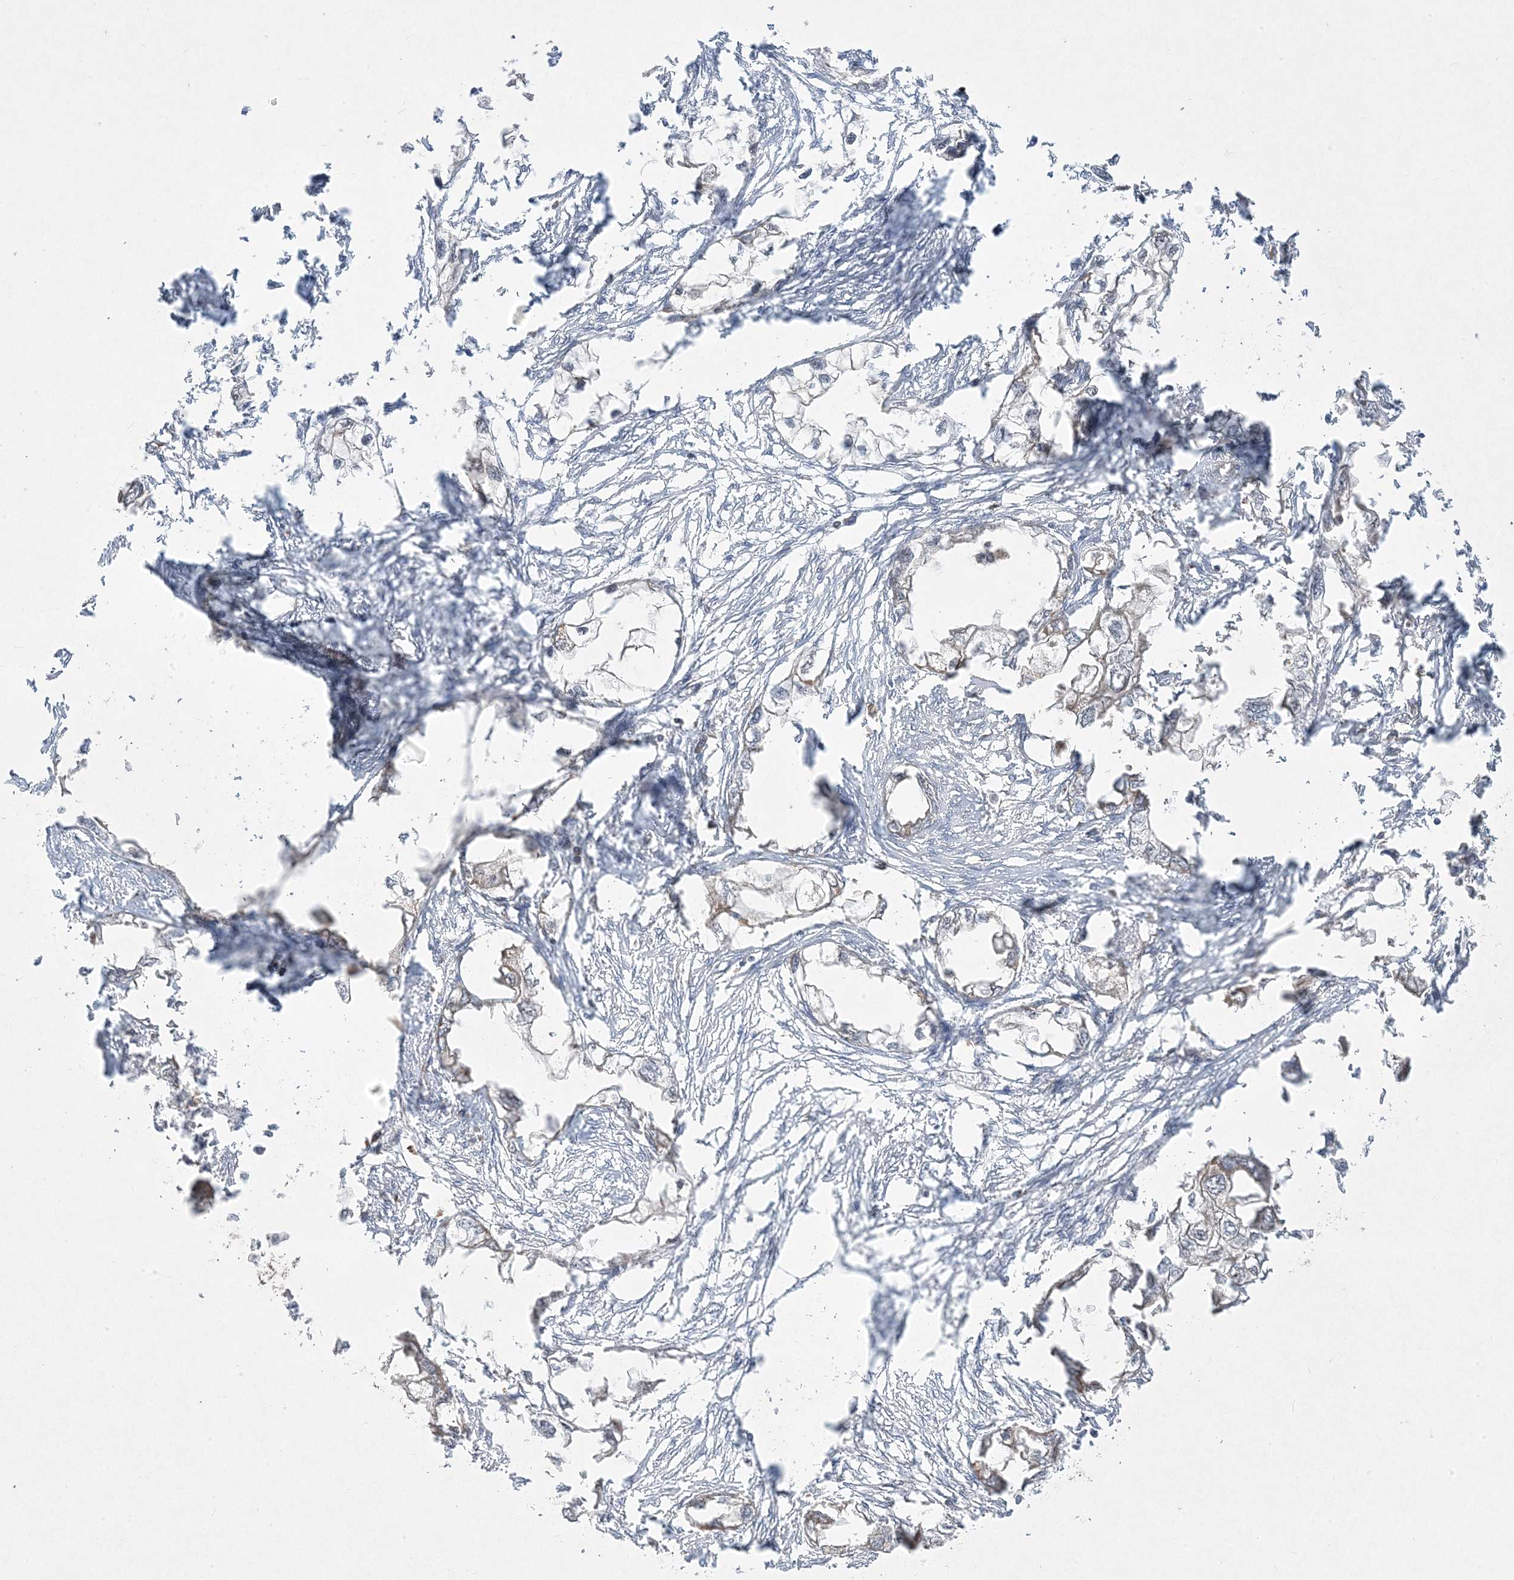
{"staining": {"intensity": "negative", "quantity": "none", "location": "none"}, "tissue": "endometrial cancer", "cell_type": "Tumor cells", "image_type": "cancer", "snomed": [{"axis": "morphology", "description": "Adenocarcinoma, NOS"}, {"axis": "morphology", "description": "Adenocarcinoma, metastatic, NOS"}, {"axis": "topography", "description": "Adipose tissue"}, {"axis": "topography", "description": "Endometrium"}], "caption": "Immunohistochemical staining of endometrial cancer exhibits no significant positivity in tumor cells.", "gene": "CLUAP1", "patient": {"sex": "female", "age": 67}}